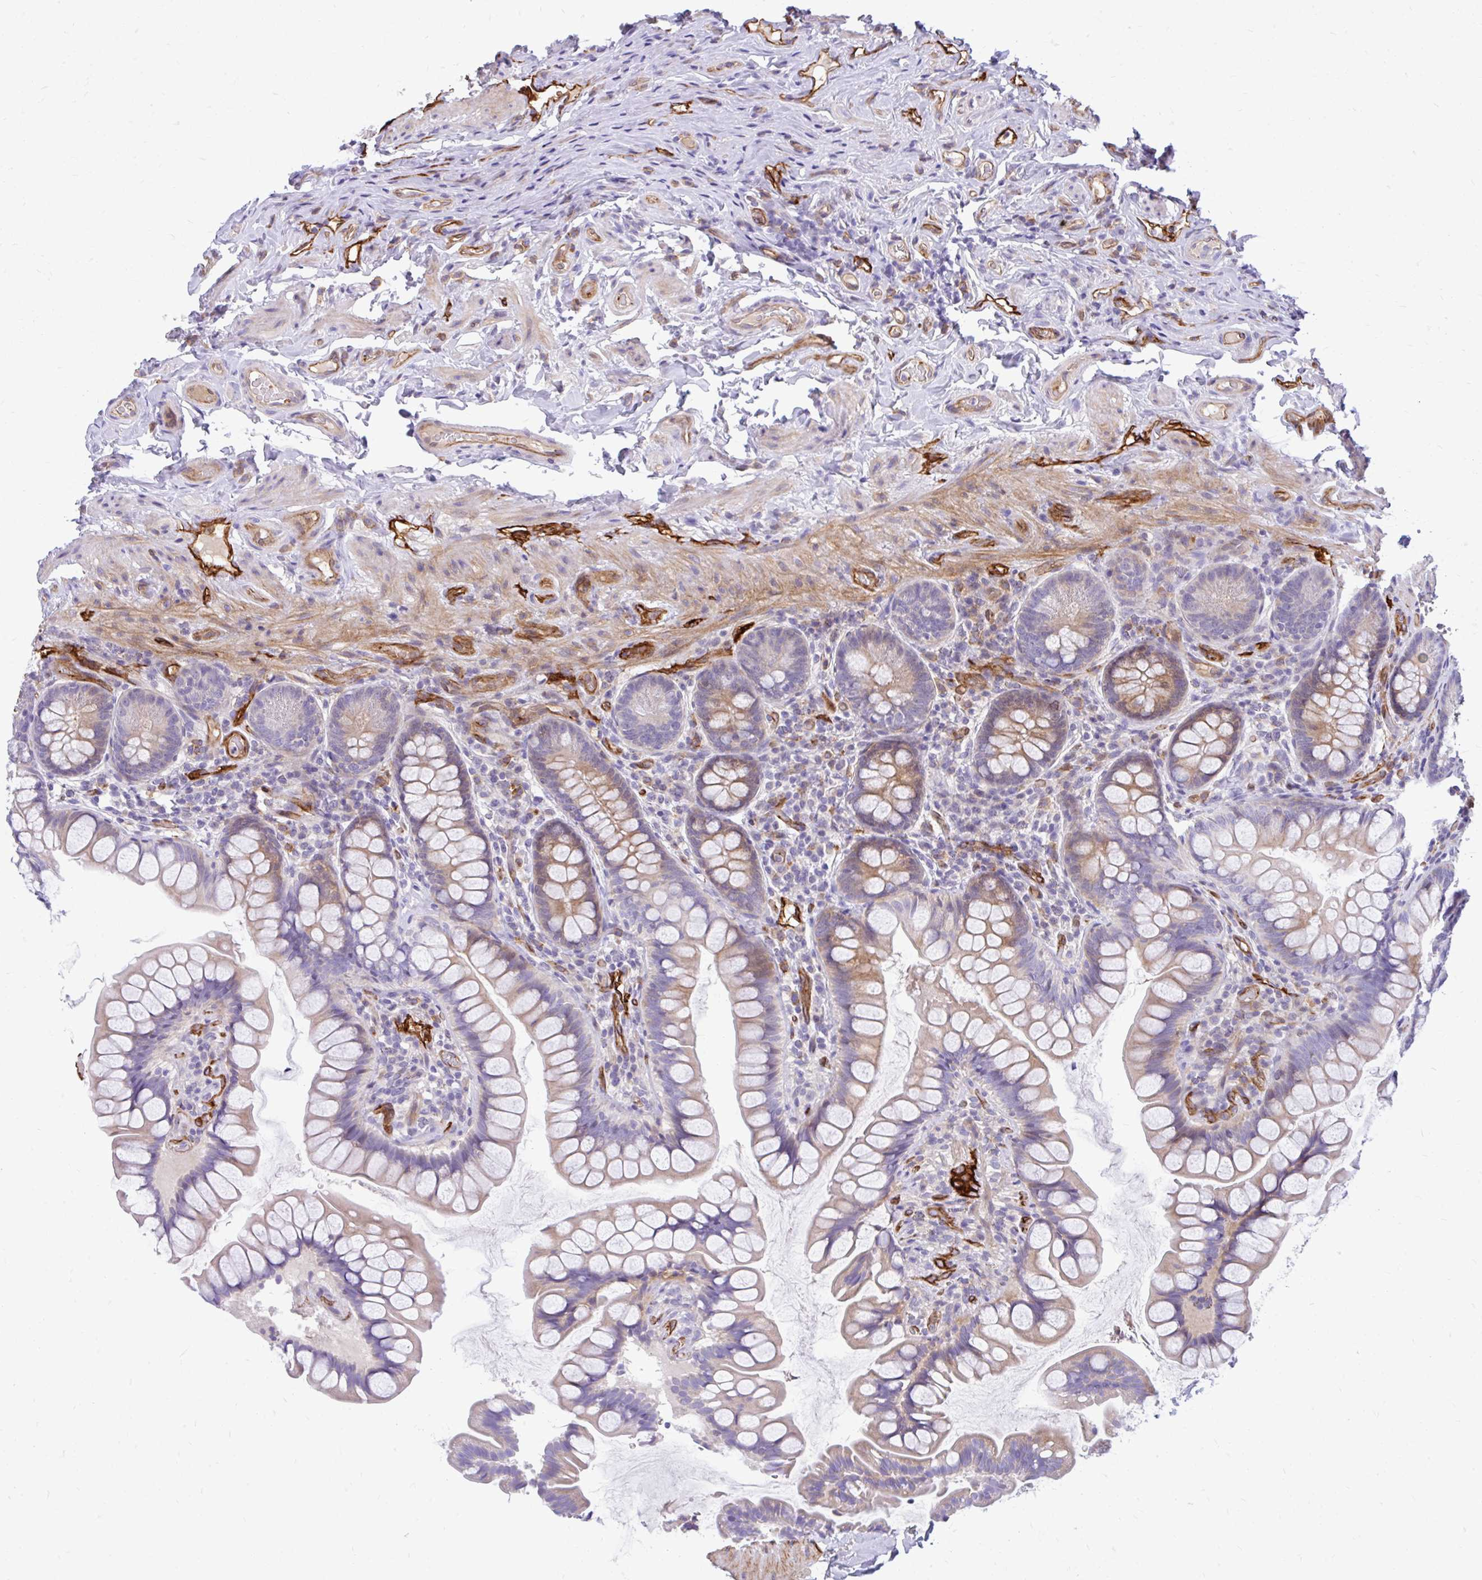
{"staining": {"intensity": "moderate", "quantity": "25%-75%", "location": "cytoplasmic/membranous"}, "tissue": "small intestine", "cell_type": "Glandular cells", "image_type": "normal", "snomed": [{"axis": "morphology", "description": "Normal tissue, NOS"}, {"axis": "topography", "description": "Small intestine"}], "caption": "Normal small intestine reveals moderate cytoplasmic/membranous positivity in approximately 25%-75% of glandular cells.", "gene": "ESPNL", "patient": {"sex": "male", "age": 70}}